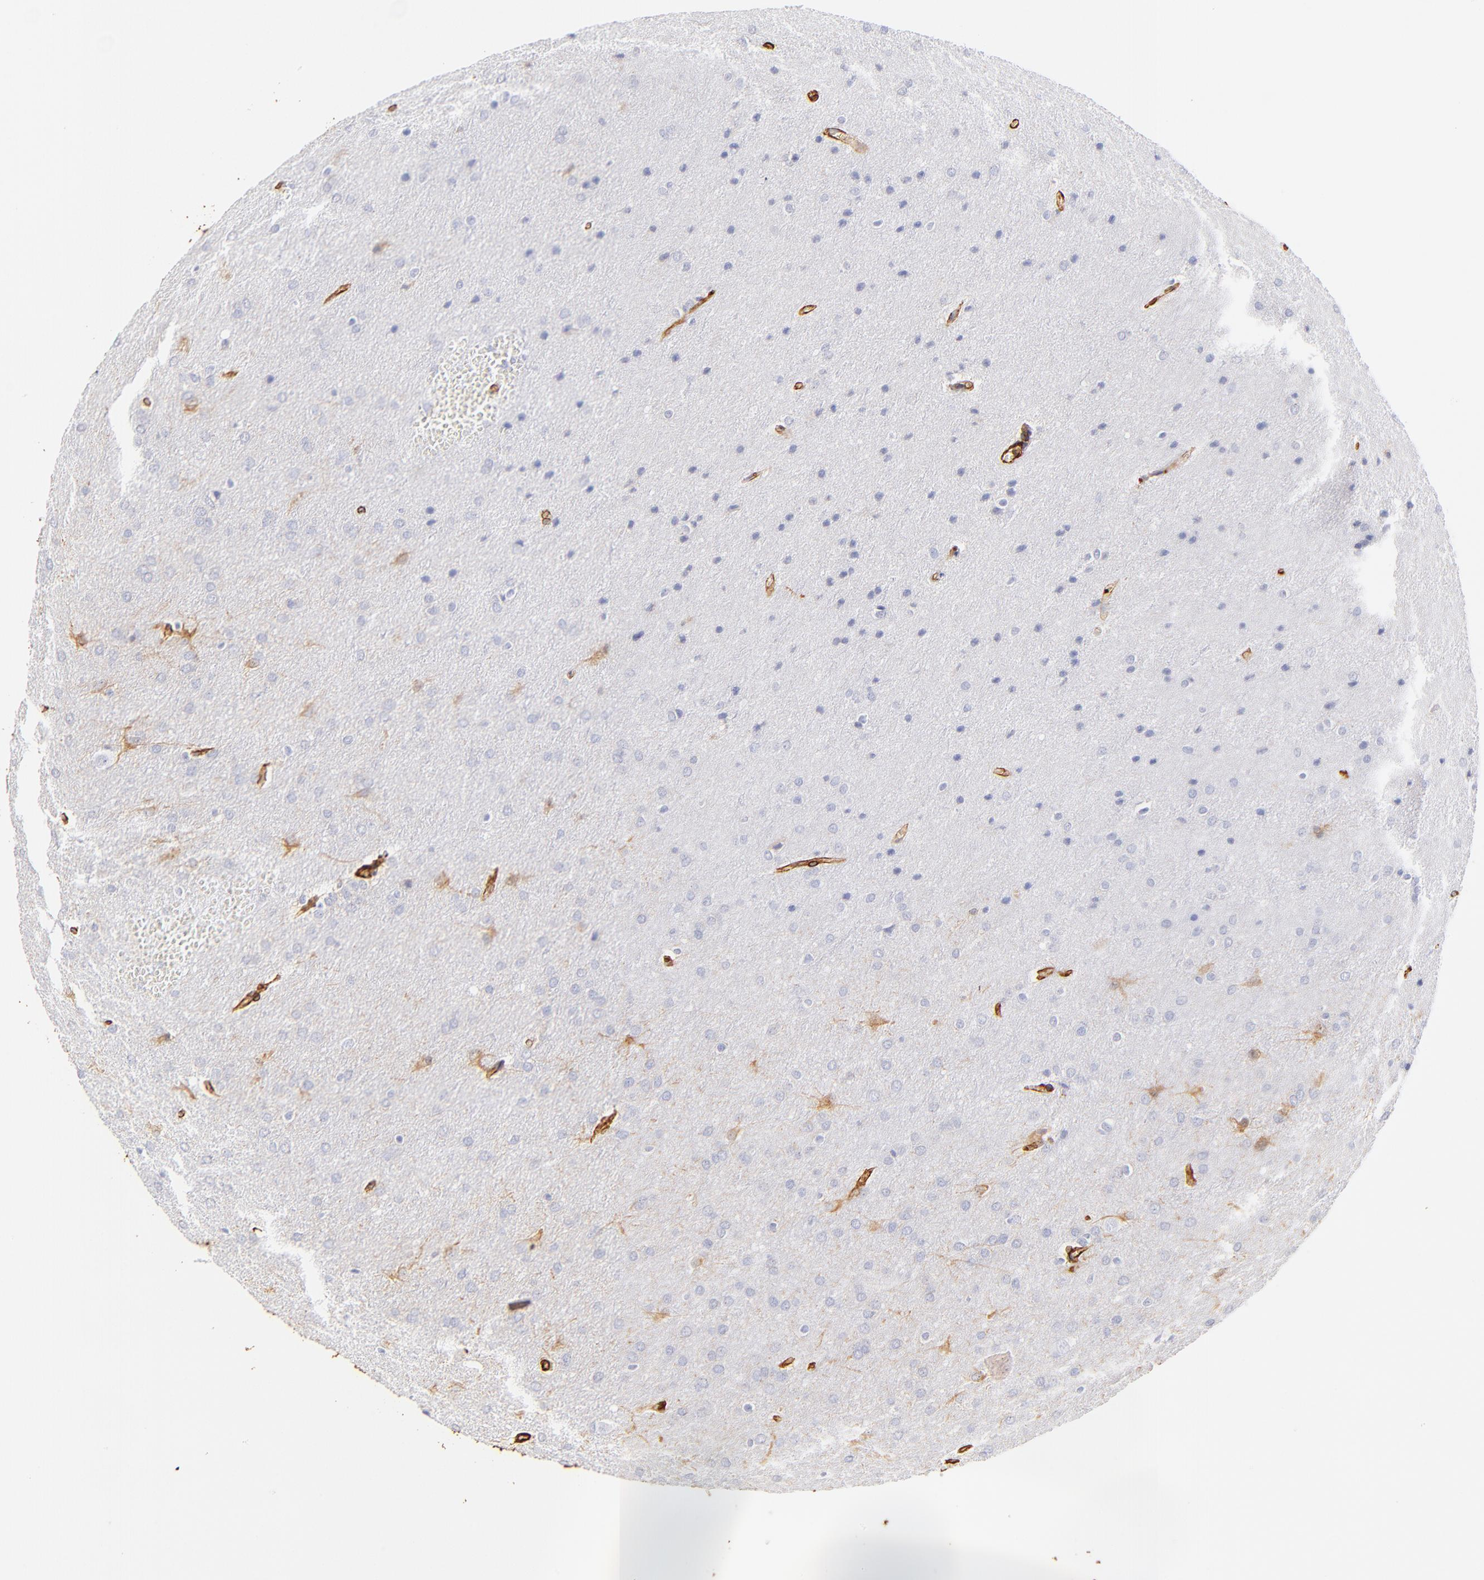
{"staining": {"intensity": "negative", "quantity": "none", "location": "none"}, "tissue": "glioma", "cell_type": "Tumor cells", "image_type": "cancer", "snomed": [{"axis": "morphology", "description": "Glioma, malignant, Low grade"}, {"axis": "topography", "description": "Brain"}], "caption": "Tumor cells show no significant expression in malignant glioma (low-grade). (Stains: DAB (3,3'-diaminobenzidine) immunohistochemistry (IHC) with hematoxylin counter stain, Microscopy: brightfield microscopy at high magnification).", "gene": "FLNA", "patient": {"sex": "female", "age": 32}}